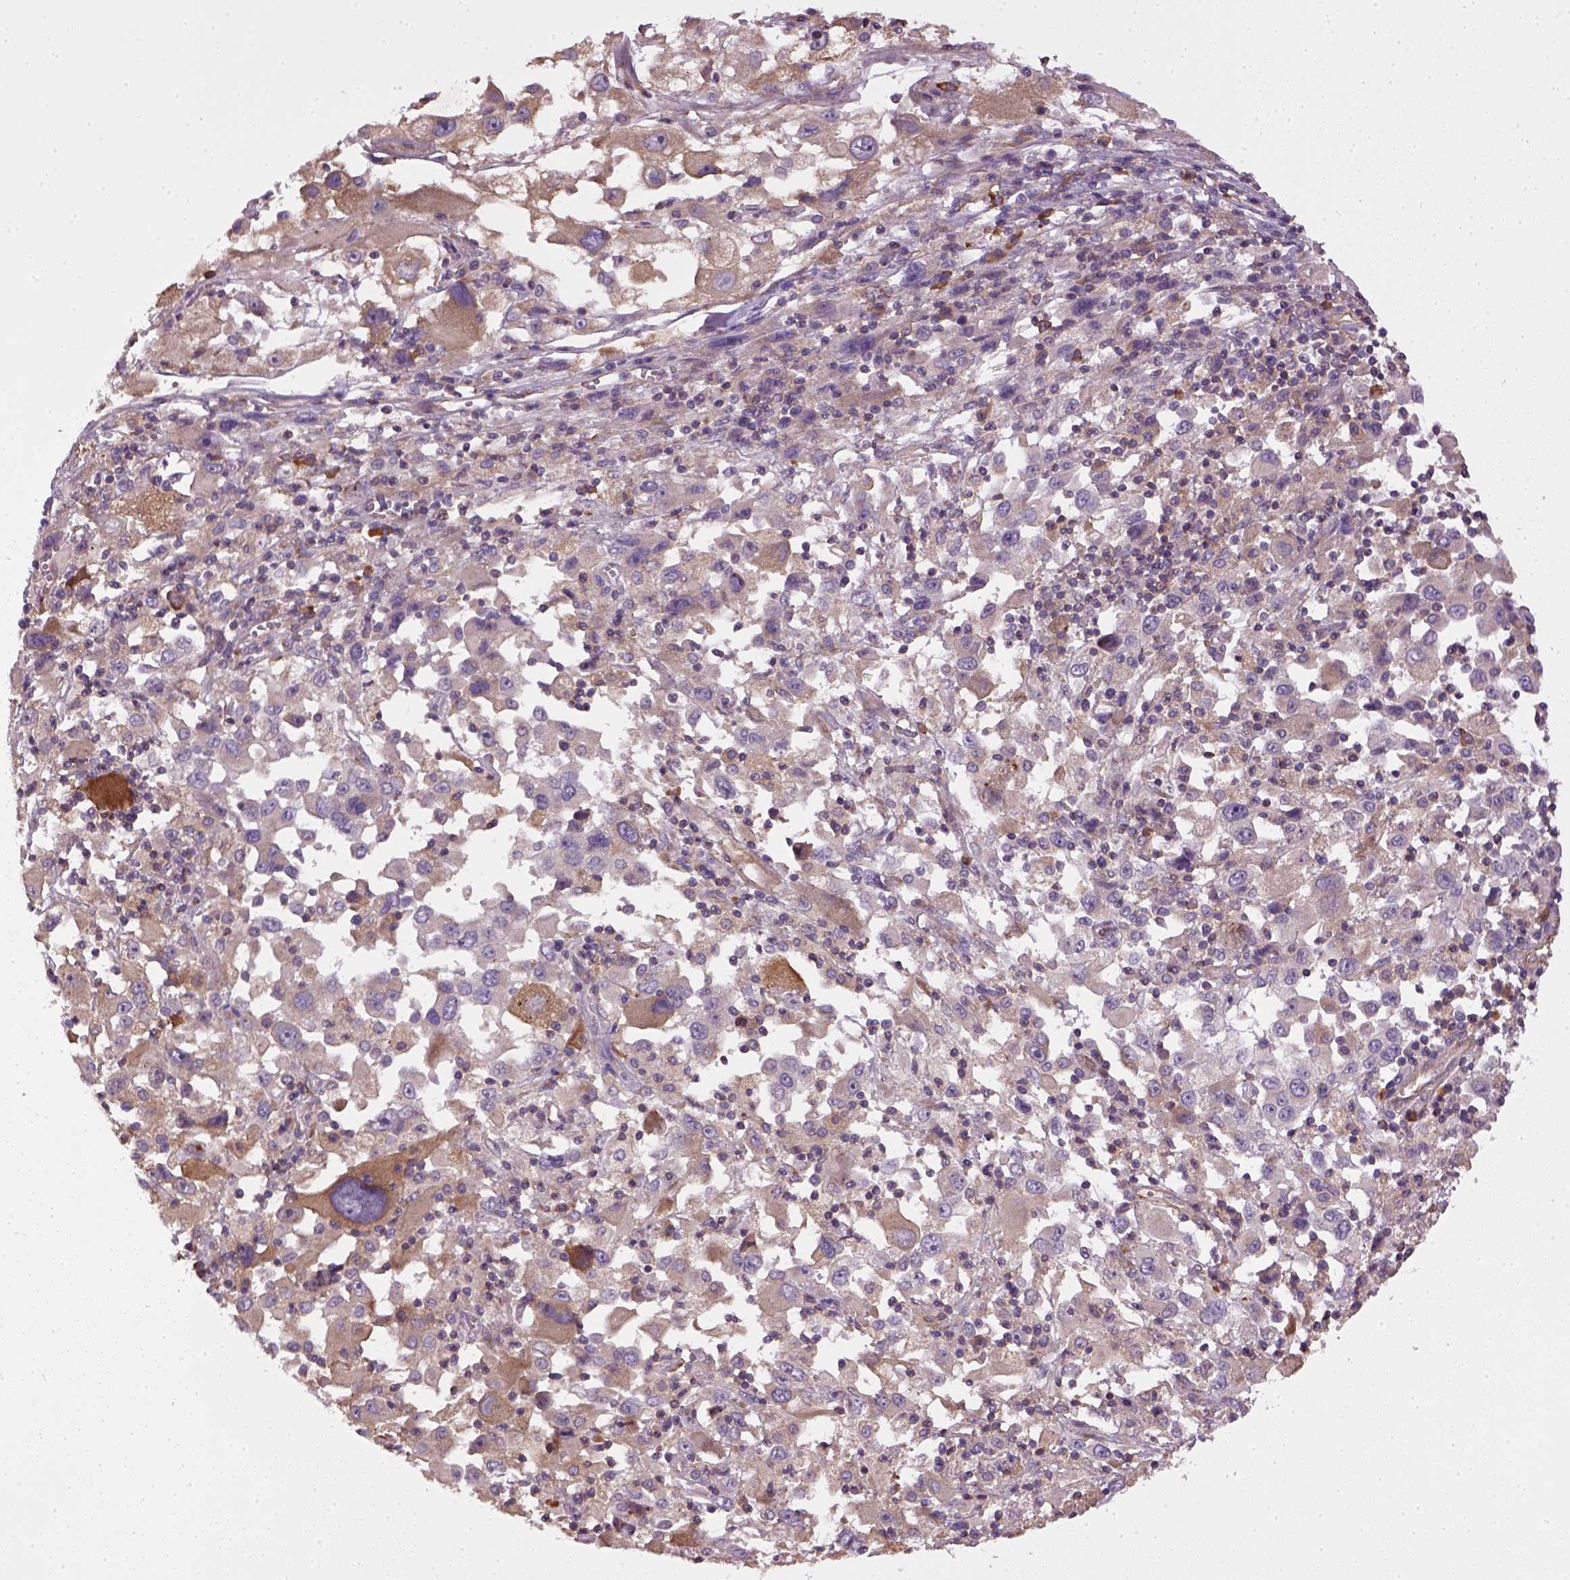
{"staining": {"intensity": "negative", "quantity": "none", "location": "none"}, "tissue": "melanoma", "cell_type": "Tumor cells", "image_type": "cancer", "snomed": [{"axis": "morphology", "description": "Malignant melanoma, Metastatic site"}, {"axis": "topography", "description": "Soft tissue"}], "caption": "High magnification brightfield microscopy of malignant melanoma (metastatic site) stained with DAB (3,3'-diaminobenzidine) (brown) and counterstained with hematoxylin (blue): tumor cells show no significant expression.", "gene": "TPRG1", "patient": {"sex": "male", "age": 50}}